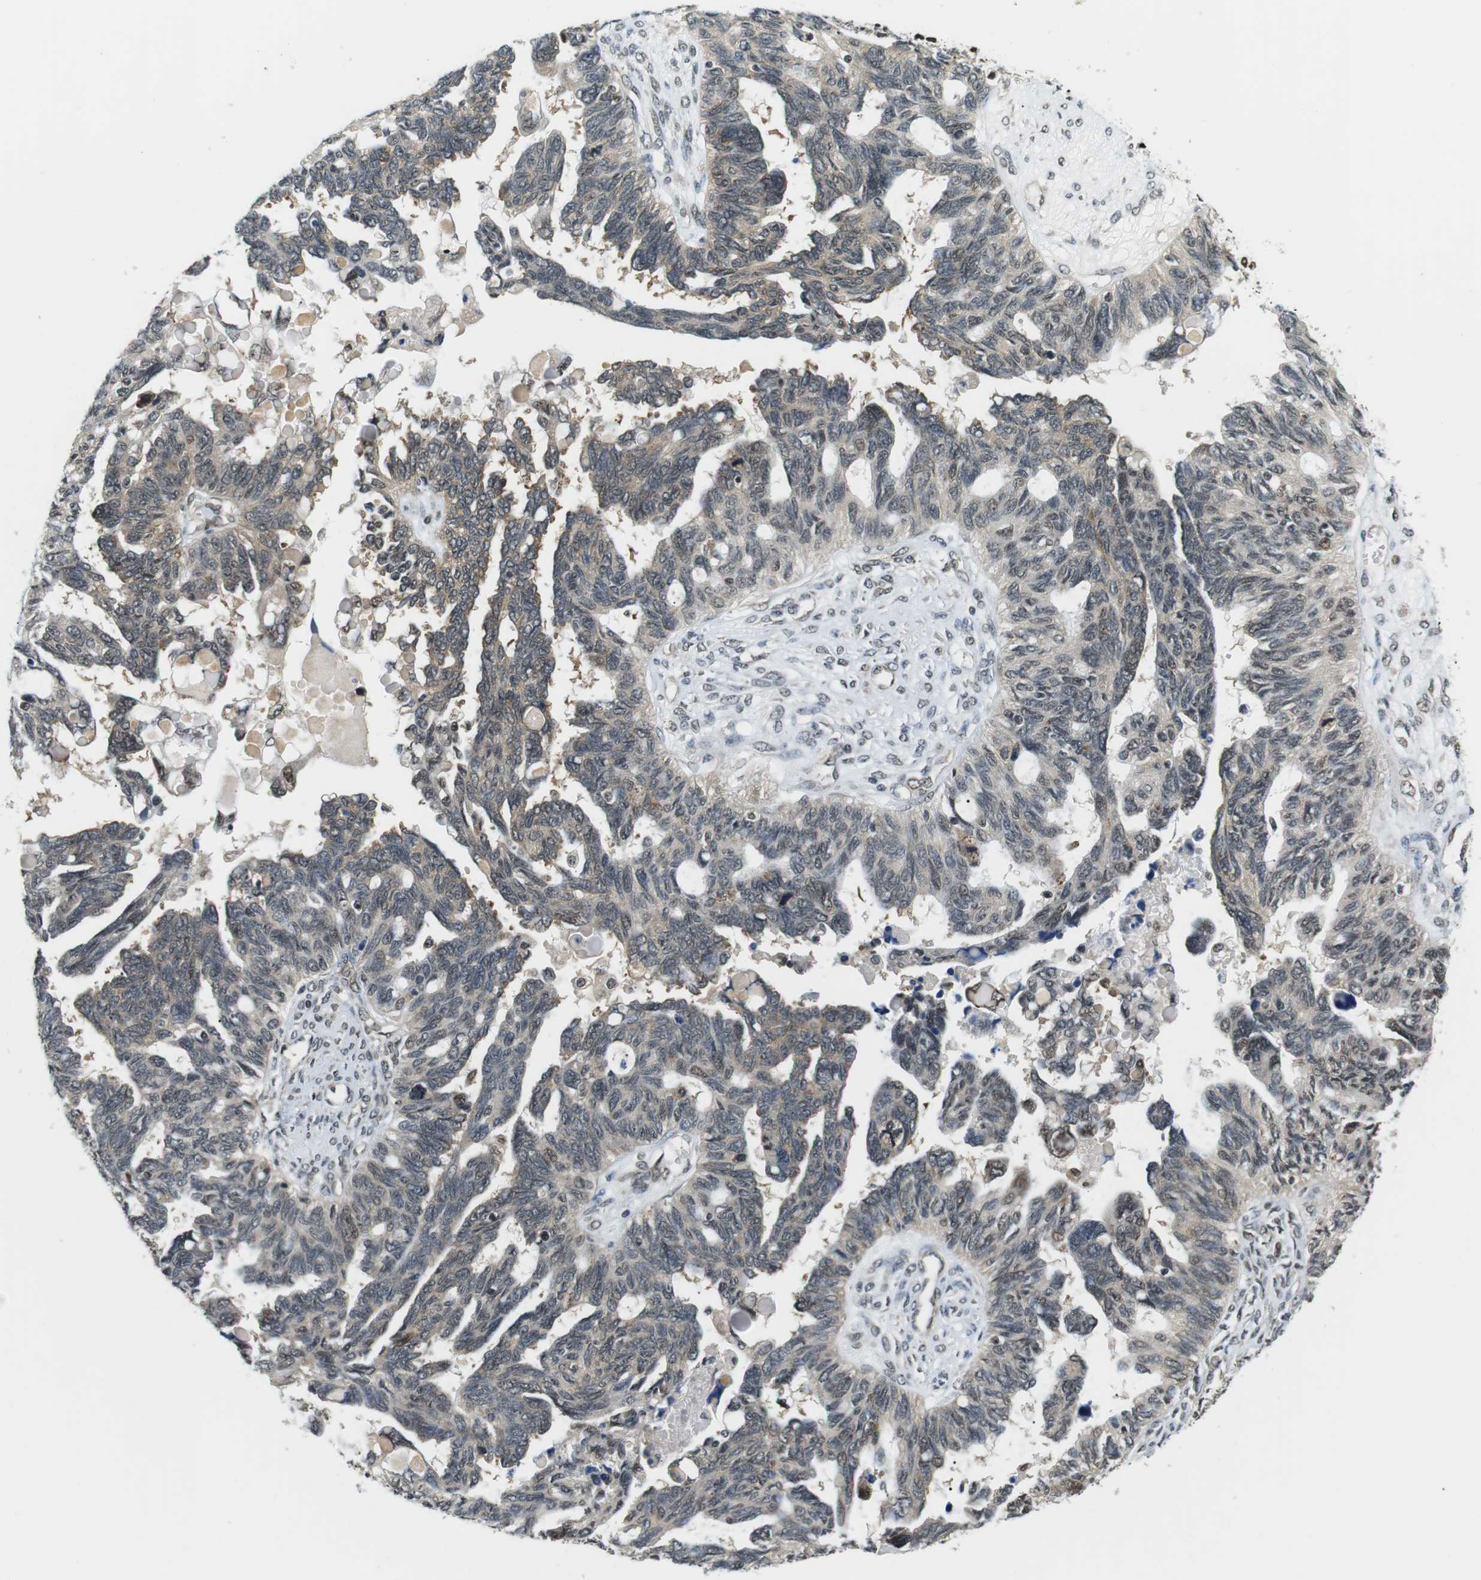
{"staining": {"intensity": "weak", "quantity": "25%-75%", "location": "cytoplasmic/membranous,nuclear"}, "tissue": "ovarian cancer", "cell_type": "Tumor cells", "image_type": "cancer", "snomed": [{"axis": "morphology", "description": "Cystadenocarcinoma, serous, NOS"}, {"axis": "topography", "description": "Ovary"}], "caption": "Human serous cystadenocarcinoma (ovarian) stained with a protein marker reveals weak staining in tumor cells.", "gene": "CSNK2B", "patient": {"sex": "female", "age": 79}}